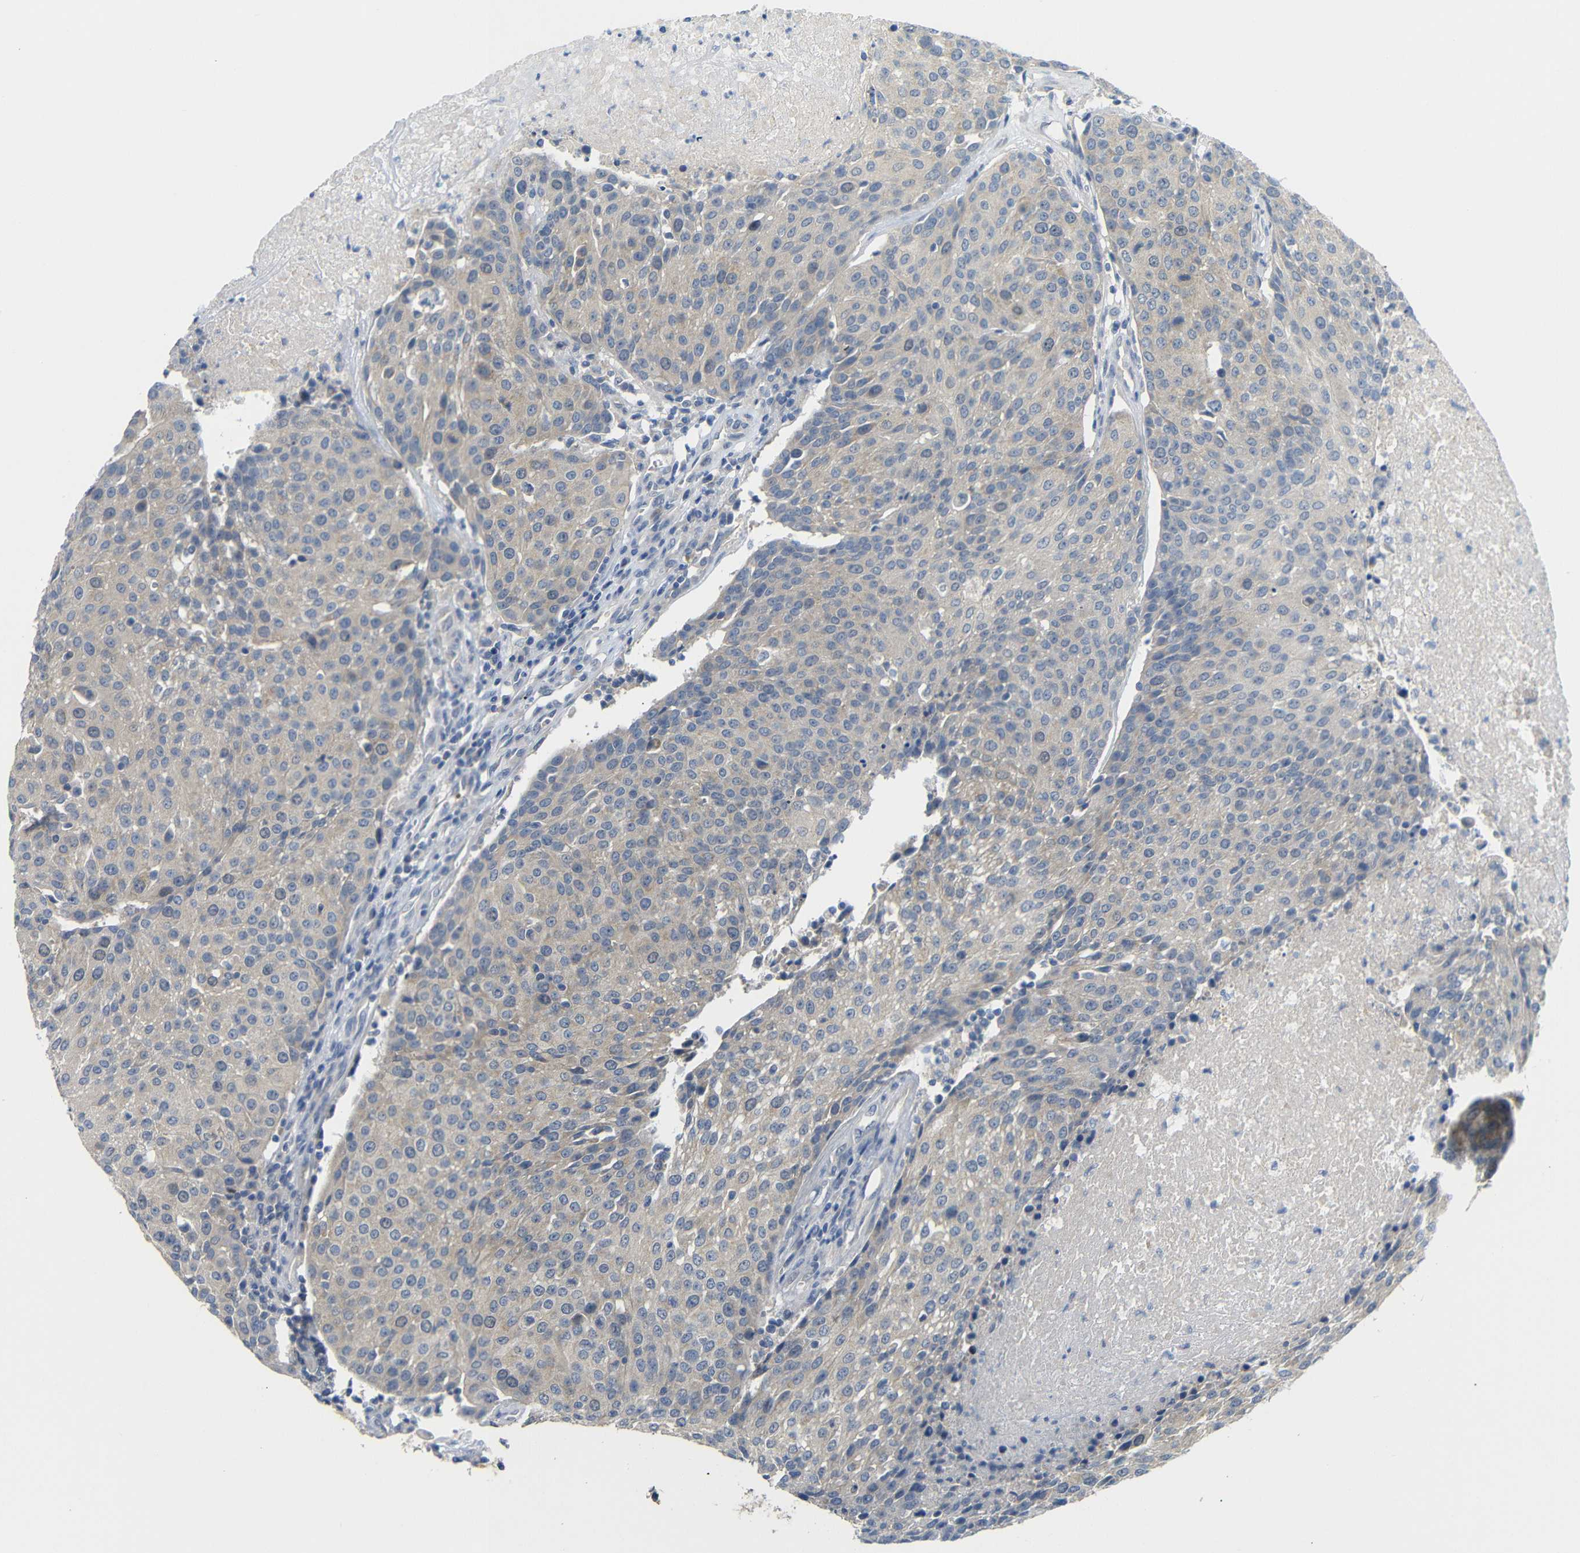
{"staining": {"intensity": "weak", "quantity": "25%-75%", "location": "cytoplasmic/membranous"}, "tissue": "urothelial cancer", "cell_type": "Tumor cells", "image_type": "cancer", "snomed": [{"axis": "morphology", "description": "Urothelial carcinoma, High grade"}, {"axis": "topography", "description": "Urinary bladder"}], "caption": "Protein expression analysis of human urothelial carcinoma (high-grade) reveals weak cytoplasmic/membranous expression in about 25%-75% of tumor cells.", "gene": "TBC1D32", "patient": {"sex": "female", "age": 85}}